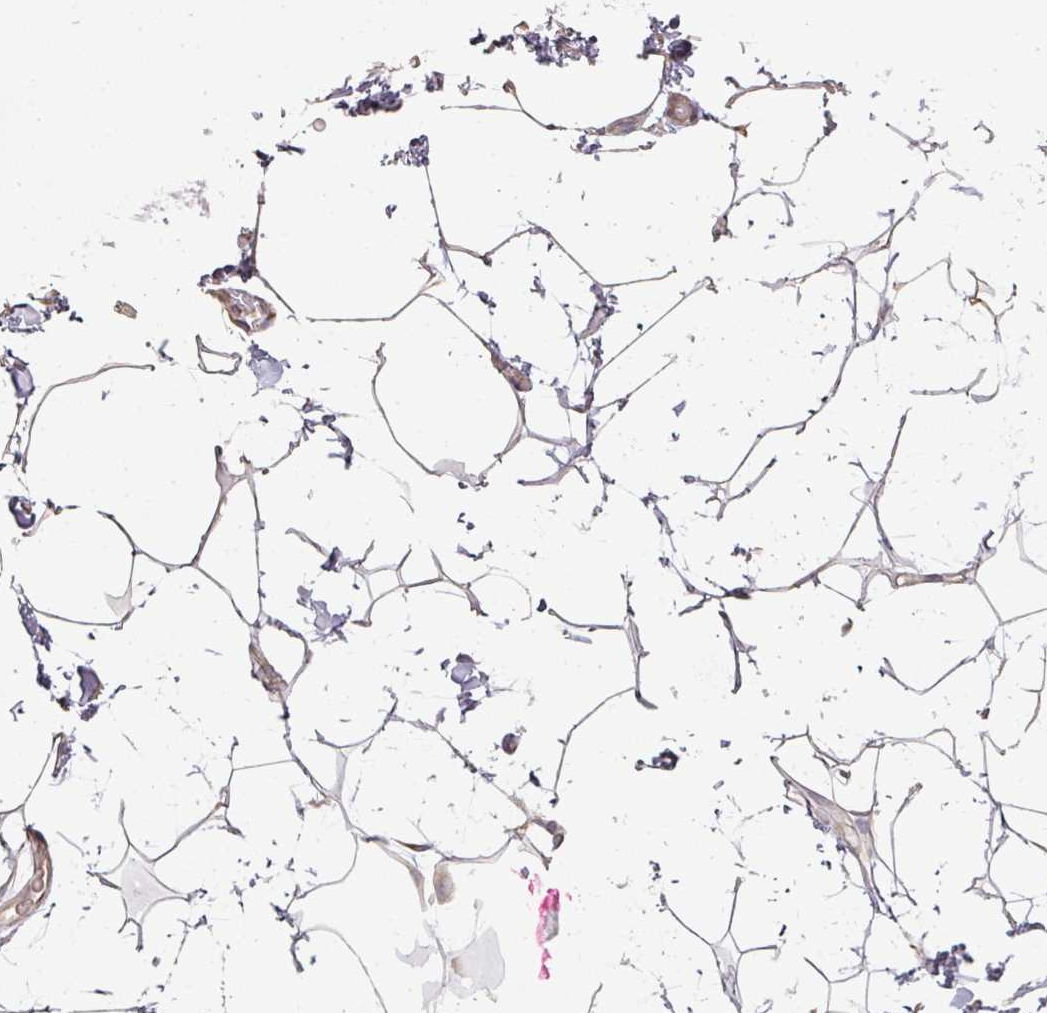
{"staining": {"intensity": "weak", "quantity": "25%-75%", "location": "cytoplasmic/membranous"}, "tissue": "adipose tissue", "cell_type": "Adipocytes", "image_type": "normal", "snomed": [{"axis": "morphology", "description": "Normal tissue, NOS"}, {"axis": "topography", "description": "Vascular tissue"}, {"axis": "topography", "description": "Peripheral nerve tissue"}], "caption": "DAB immunohistochemical staining of normal human adipose tissue reveals weak cytoplasmic/membranous protein positivity in about 25%-75% of adipocytes.", "gene": "ATP8B2", "patient": {"sex": "male", "age": 41}}